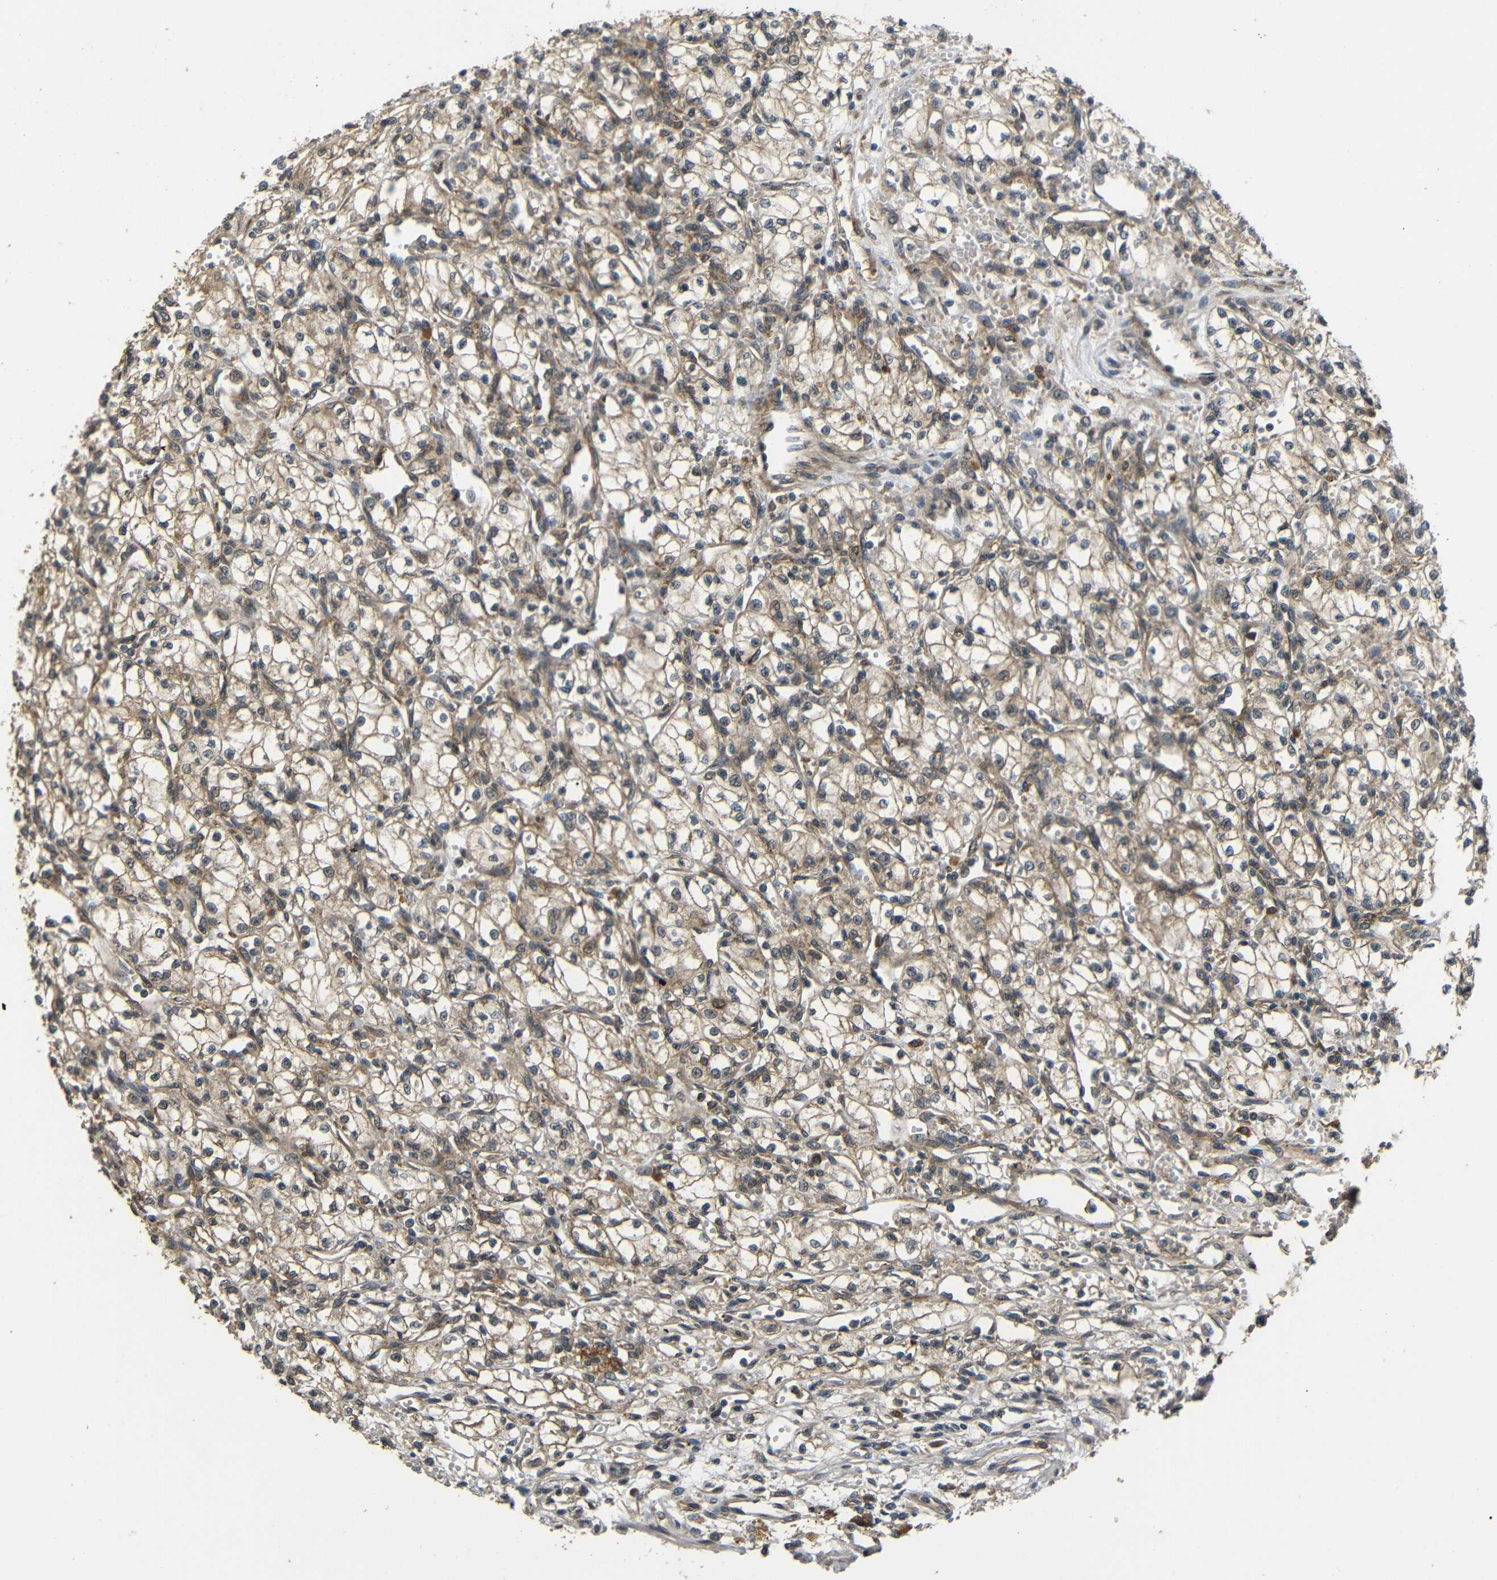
{"staining": {"intensity": "moderate", "quantity": ">75%", "location": "cytoplasmic/membranous"}, "tissue": "renal cancer", "cell_type": "Tumor cells", "image_type": "cancer", "snomed": [{"axis": "morphology", "description": "Normal tissue, NOS"}, {"axis": "morphology", "description": "Adenocarcinoma, NOS"}, {"axis": "topography", "description": "Kidney"}], "caption": "Protein staining of adenocarcinoma (renal) tissue demonstrates moderate cytoplasmic/membranous positivity in approximately >75% of tumor cells.", "gene": "EPHB2", "patient": {"sex": "male", "age": 59}}